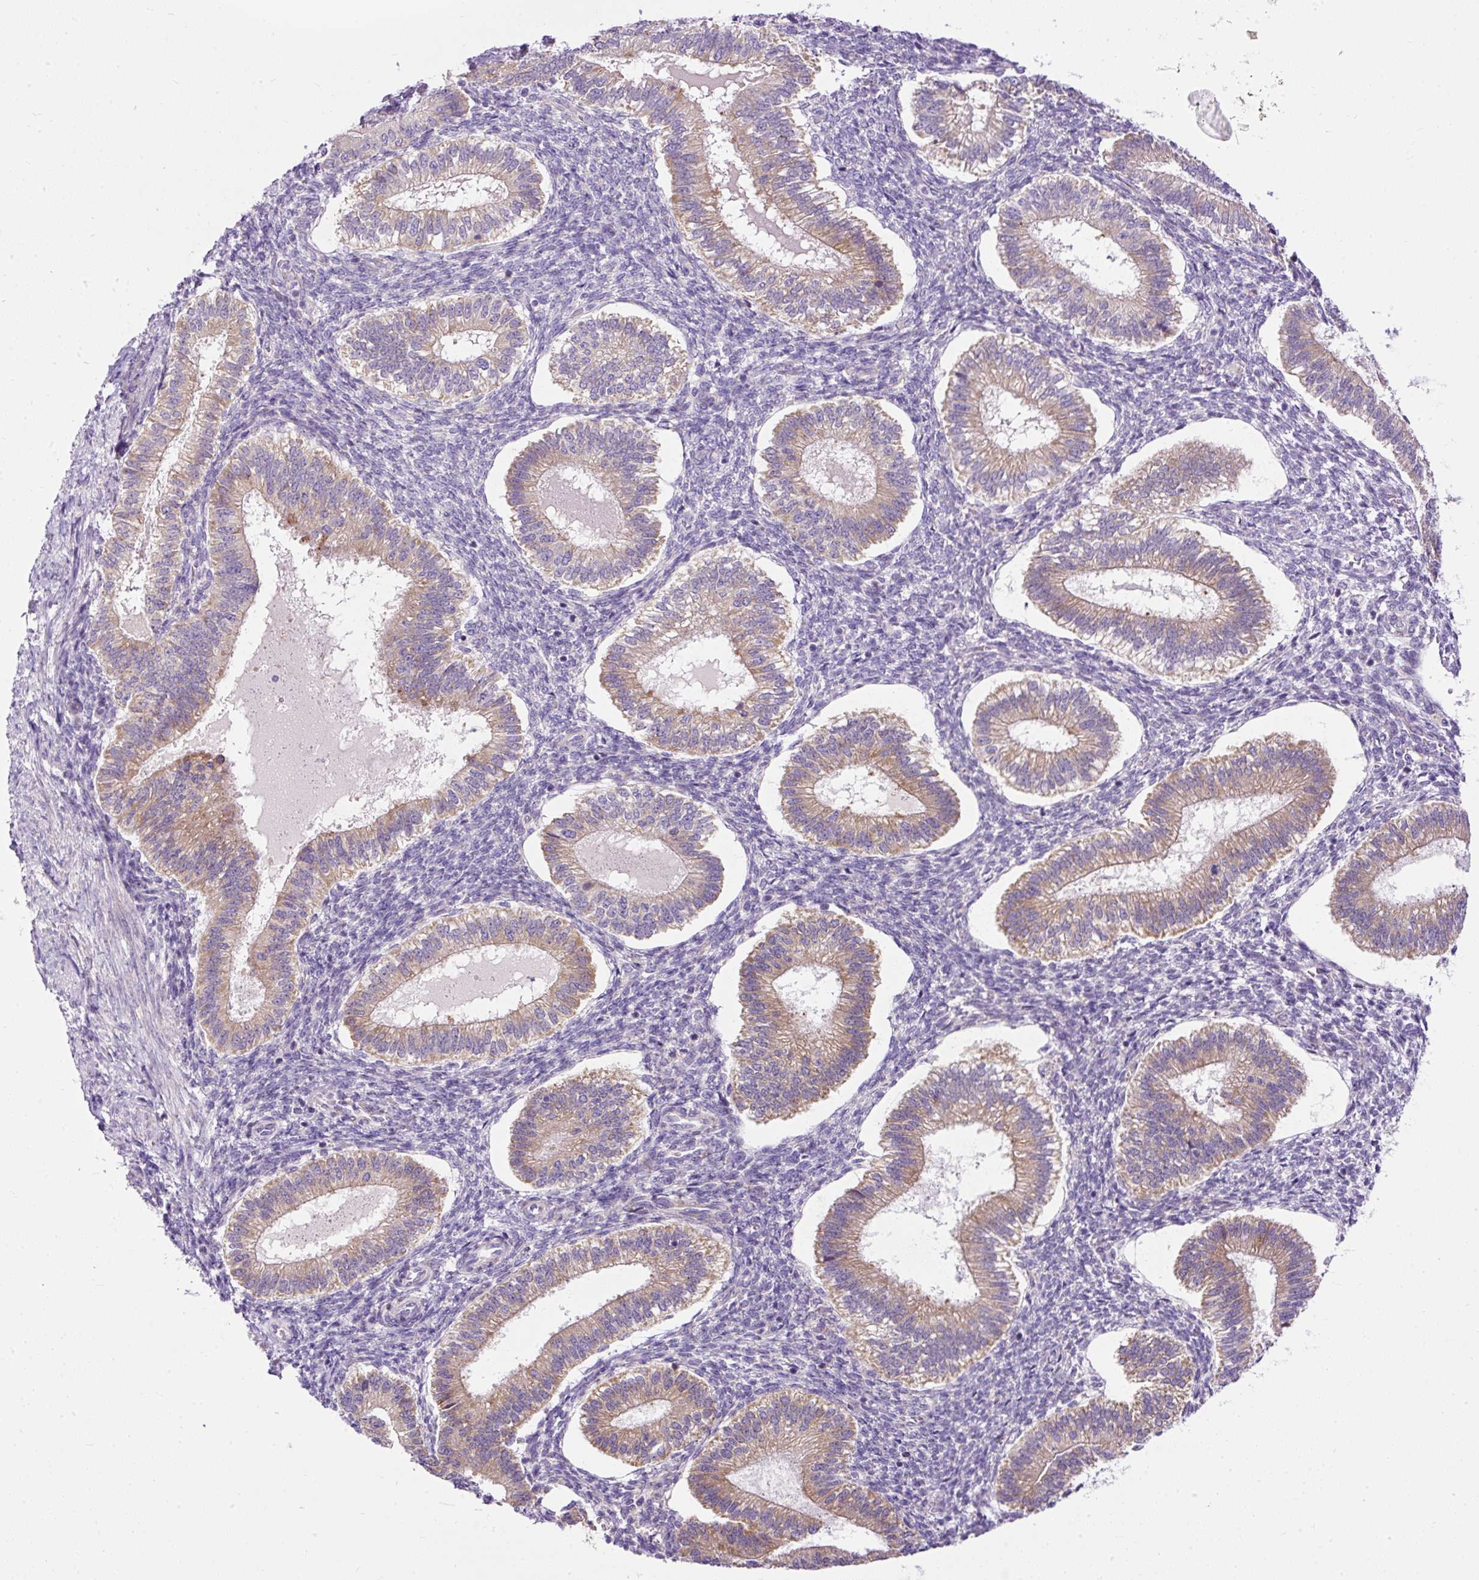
{"staining": {"intensity": "negative", "quantity": "none", "location": "none"}, "tissue": "endometrium", "cell_type": "Cells in endometrial stroma", "image_type": "normal", "snomed": [{"axis": "morphology", "description": "Normal tissue, NOS"}, {"axis": "topography", "description": "Endometrium"}], "caption": "A micrograph of endometrium stained for a protein reveals no brown staining in cells in endometrial stroma.", "gene": "FMC1", "patient": {"sex": "female", "age": 25}}